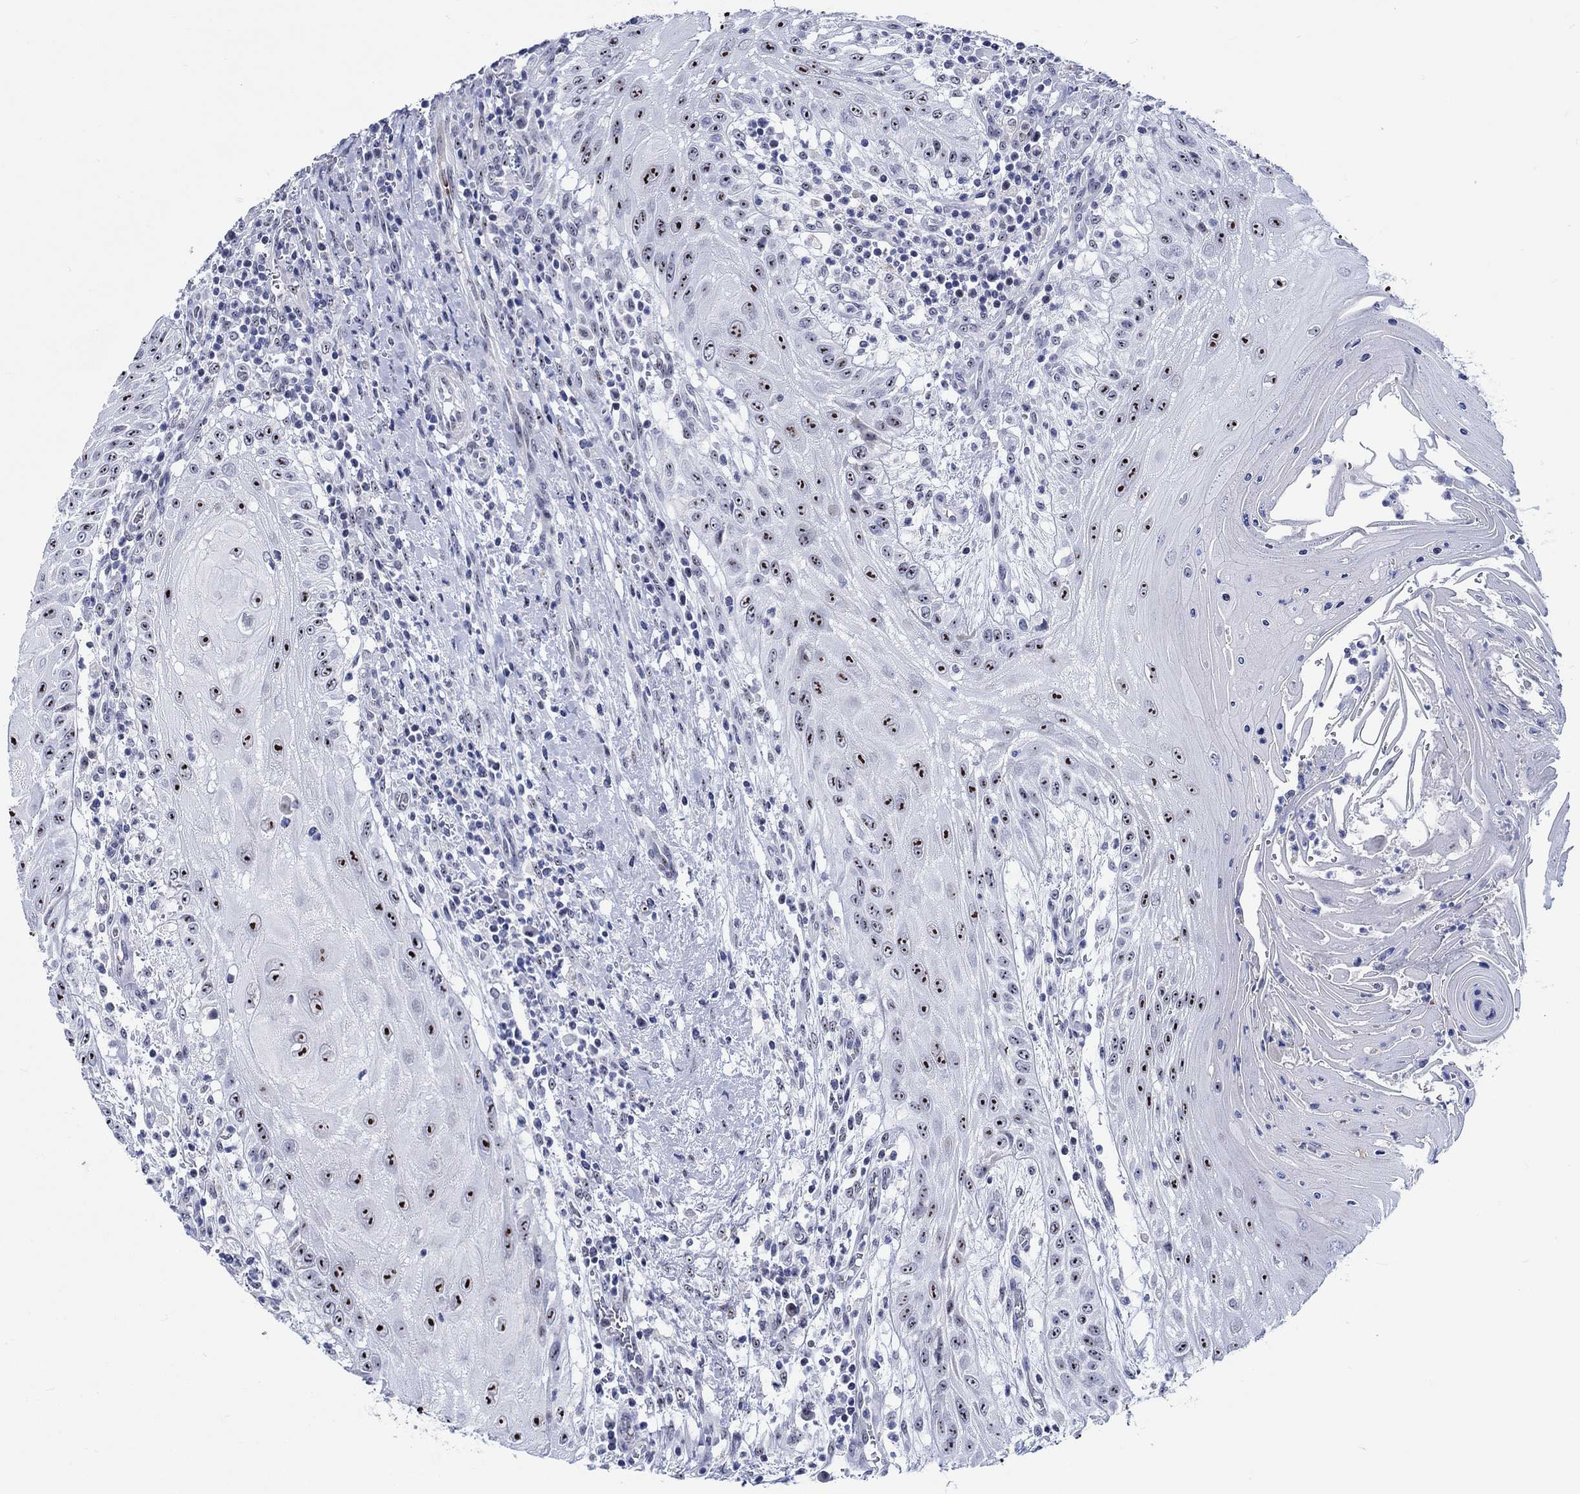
{"staining": {"intensity": "strong", "quantity": ">75%", "location": "nuclear"}, "tissue": "head and neck cancer", "cell_type": "Tumor cells", "image_type": "cancer", "snomed": [{"axis": "morphology", "description": "Squamous cell carcinoma, NOS"}, {"axis": "topography", "description": "Oral tissue"}, {"axis": "topography", "description": "Head-Neck"}], "caption": "Immunohistochemistry of human head and neck squamous cell carcinoma displays high levels of strong nuclear positivity in about >75% of tumor cells. (brown staining indicates protein expression, while blue staining denotes nuclei).", "gene": "ZNF446", "patient": {"sex": "male", "age": 58}}